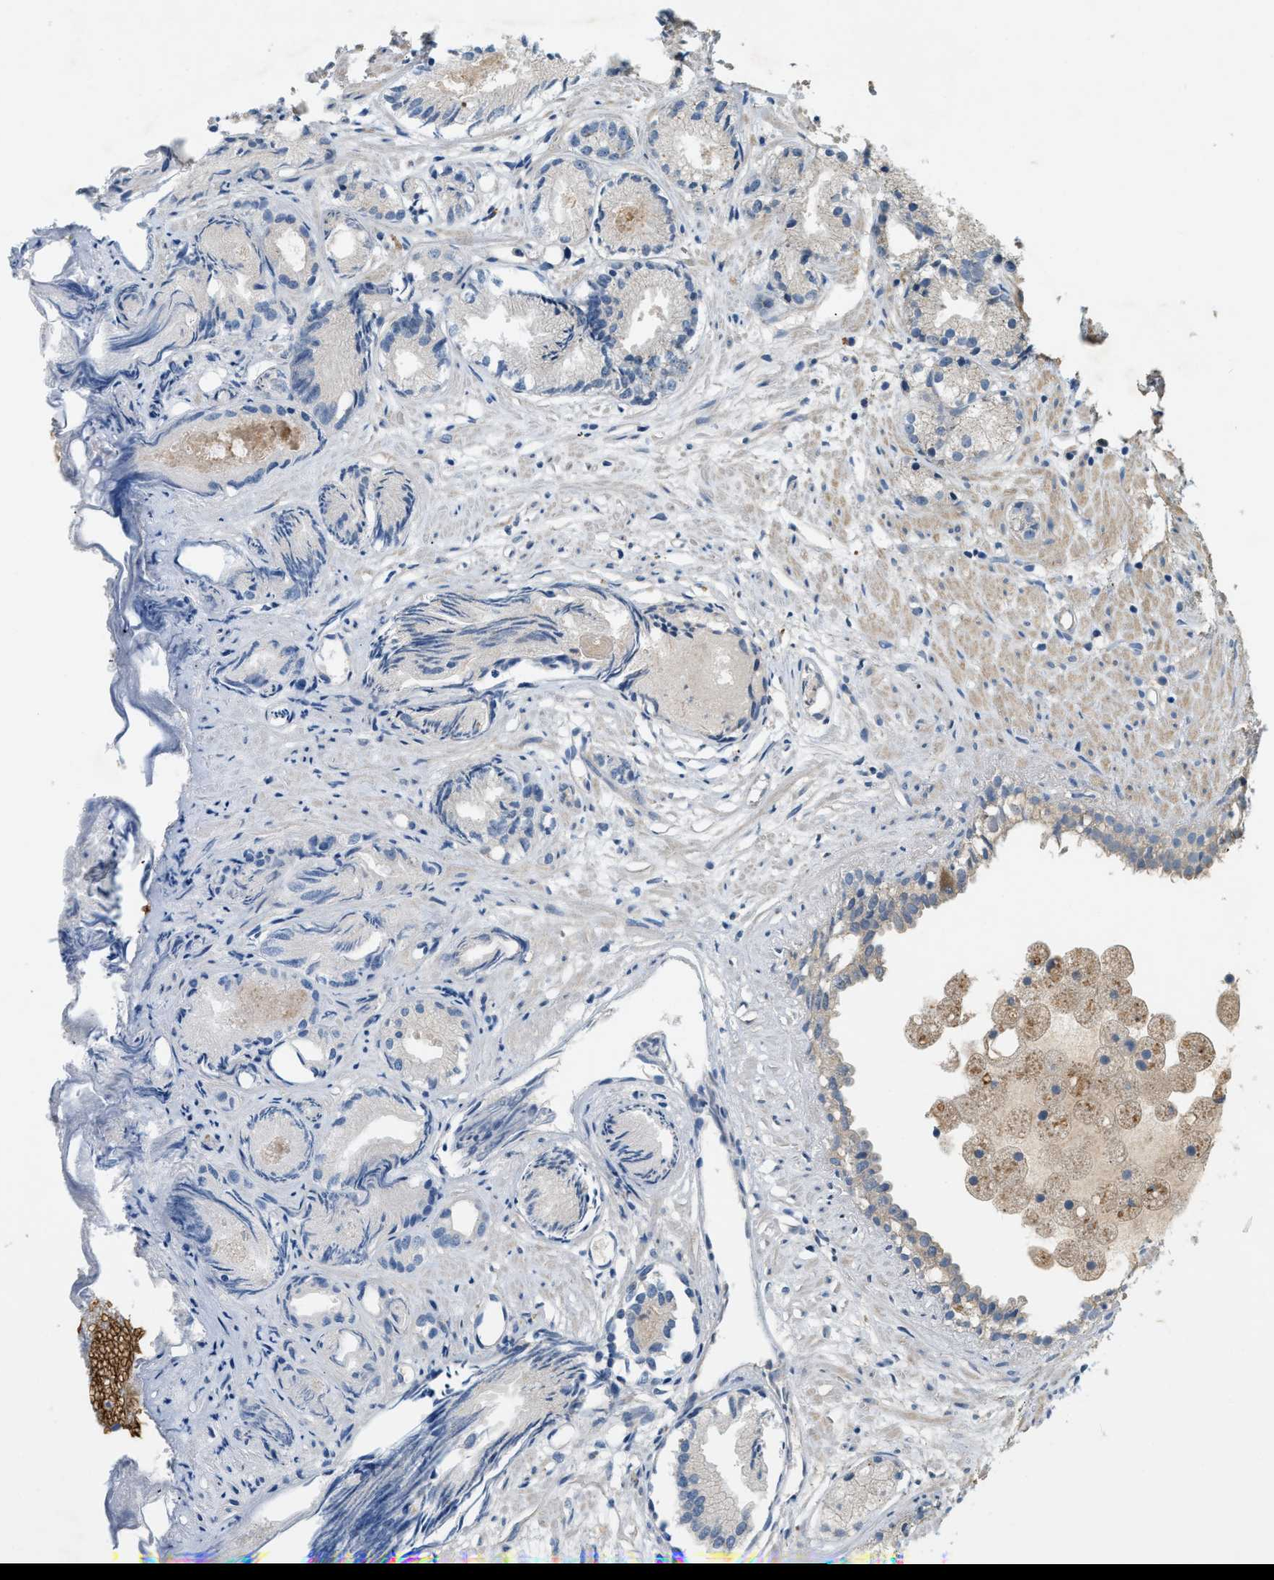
{"staining": {"intensity": "negative", "quantity": "none", "location": "none"}, "tissue": "prostate cancer", "cell_type": "Tumor cells", "image_type": "cancer", "snomed": [{"axis": "morphology", "description": "Adenocarcinoma, Low grade"}, {"axis": "topography", "description": "Prostate"}], "caption": "Immunohistochemical staining of prostate adenocarcinoma (low-grade) reveals no significant positivity in tumor cells.", "gene": "CFLAR", "patient": {"sex": "male", "age": 72}}